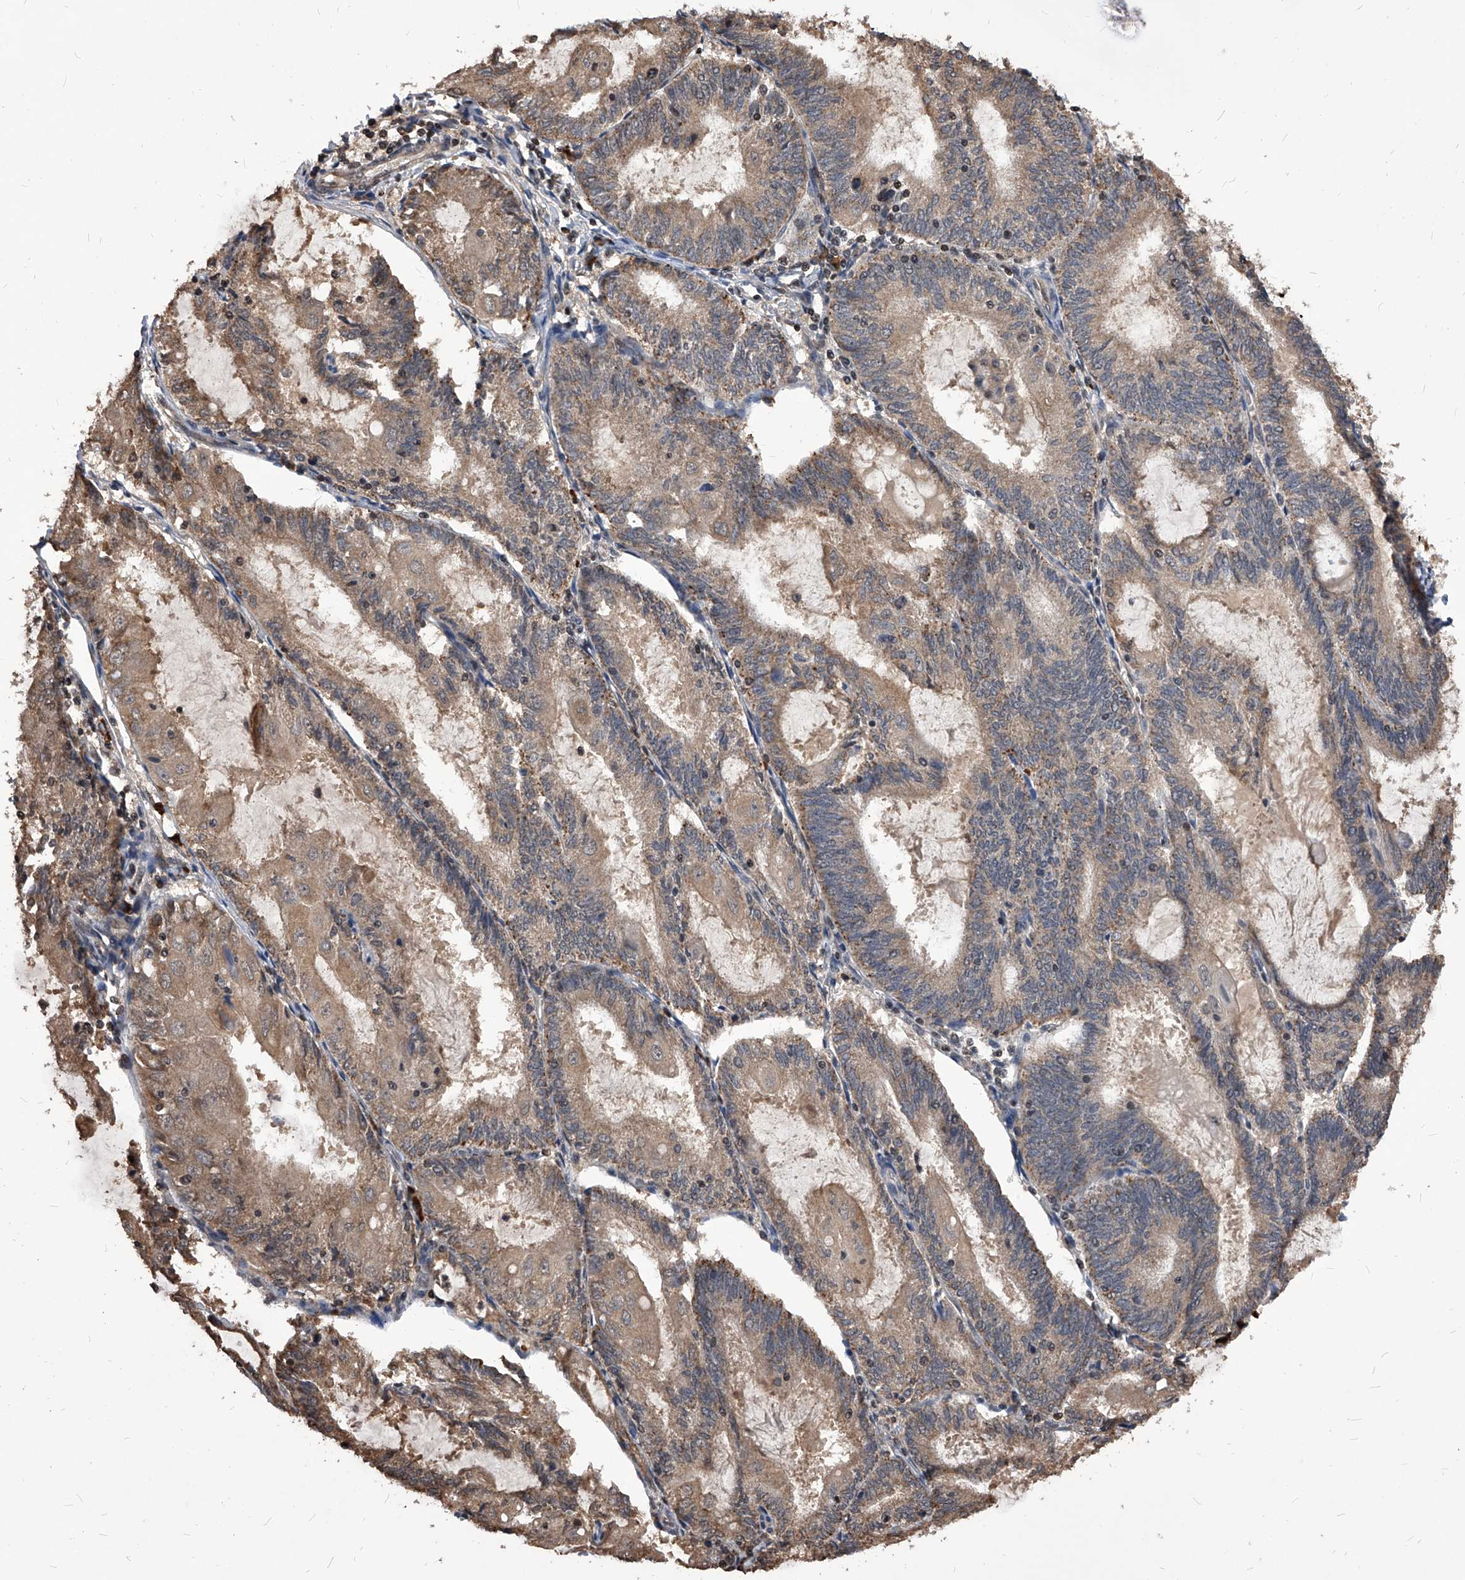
{"staining": {"intensity": "weak", "quantity": ">75%", "location": "cytoplasmic/membranous"}, "tissue": "endometrial cancer", "cell_type": "Tumor cells", "image_type": "cancer", "snomed": [{"axis": "morphology", "description": "Adenocarcinoma, NOS"}, {"axis": "topography", "description": "Endometrium"}], "caption": "Adenocarcinoma (endometrial) stained with DAB (3,3'-diaminobenzidine) immunohistochemistry (IHC) exhibits low levels of weak cytoplasmic/membranous positivity in about >75% of tumor cells. Nuclei are stained in blue.", "gene": "ID1", "patient": {"sex": "female", "age": 81}}